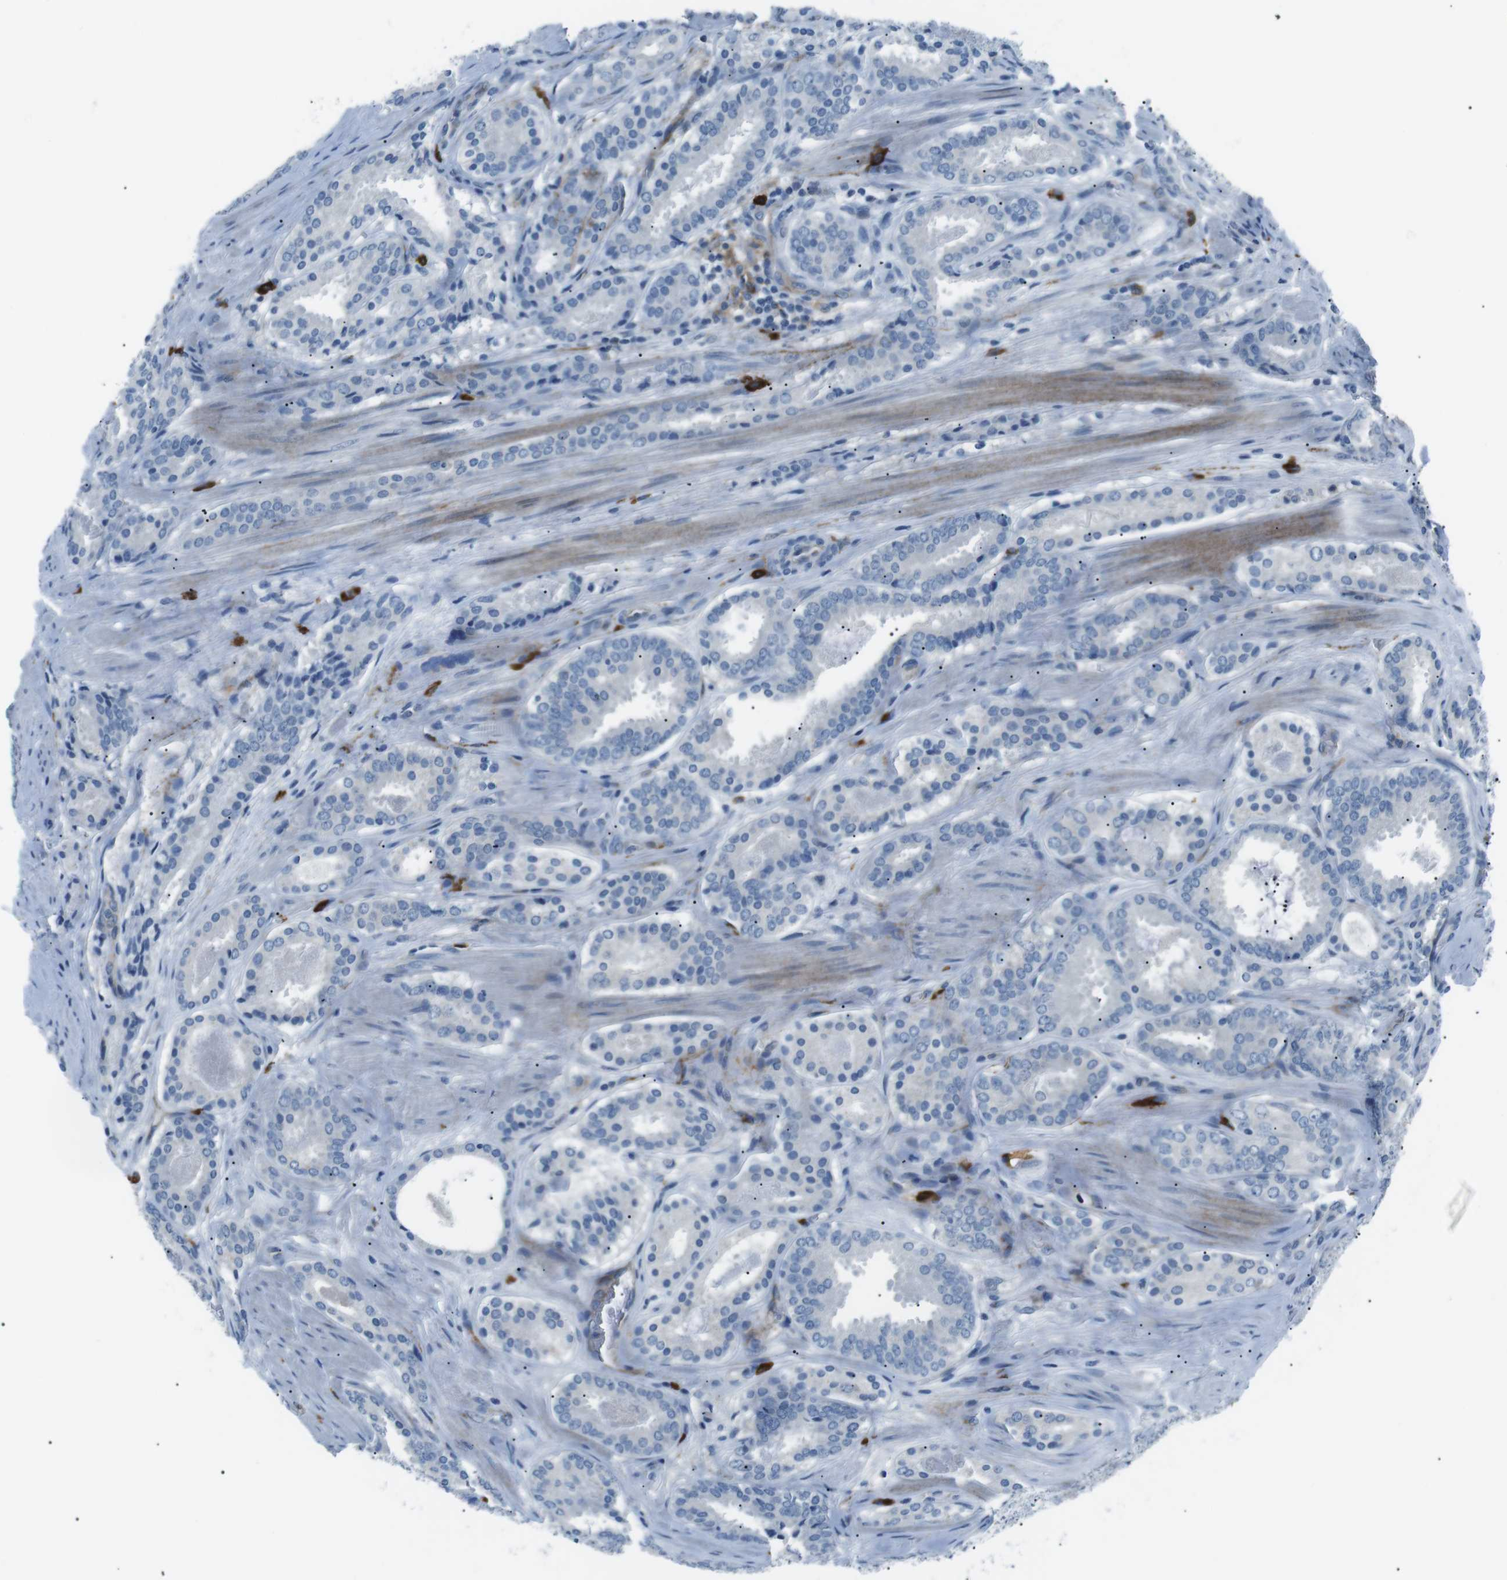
{"staining": {"intensity": "negative", "quantity": "none", "location": "none"}, "tissue": "prostate cancer", "cell_type": "Tumor cells", "image_type": "cancer", "snomed": [{"axis": "morphology", "description": "Adenocarcinoma, Low grade"}, {"axis": "topography", "description": "Prostate"}], "caption": "High magnification brightfield microscopy of prostate cancer (low-grade adenocarcinoma) stained with DAB (3,3'-diaminobenzidine) (brown) and counterstained with hematoxylin (blue): tumor cells show no significant positivity. The staining is performed using DAB brown chromogen with nuclei counter-stained in using hematoxylin.", "gene": "CSF2RA", "patient": {"sex": "male", "age": 69}}